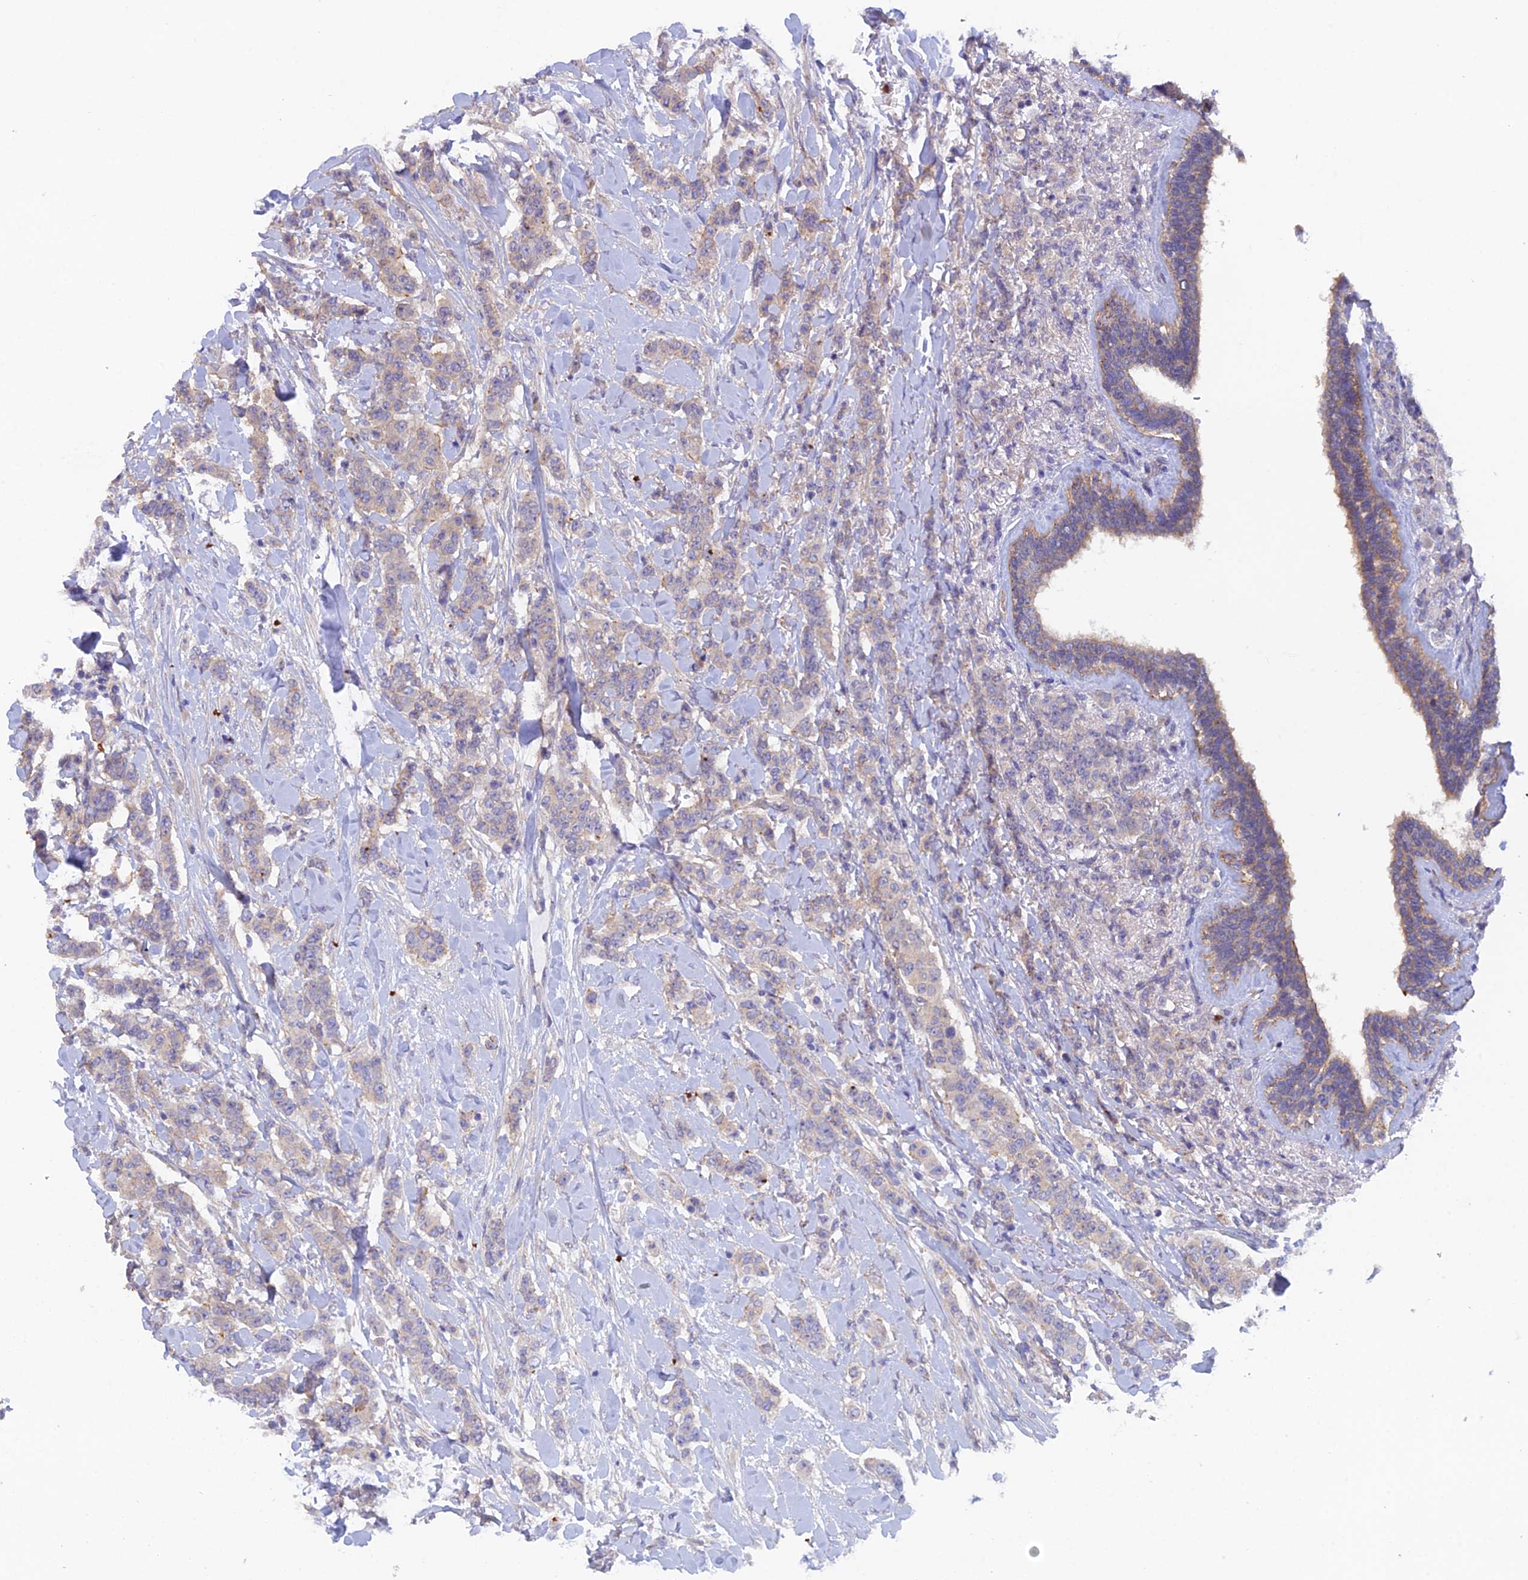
{"staining": {"intensity": "negative", "quantity": "none", "location": "none"}, "tissue": "breast cancer", "cell_type": "Tumor cells", "image_type": "cancer", "snomed": [{"axis": "morphology", "description": "Duct carcinoma"}, {"axis": "topography", "description": "Breast"}], "caption": "High magnification brightfield microscopy of invasive ductal carcinoma (breast) stained with DAB (3,3'-diaminobenzidine) (brown) and counterstained with hematoxylin (blue): tumor cells show no significant expression.", "gene": "FZR1", "patient": {"sex": "female", "age": 40}}